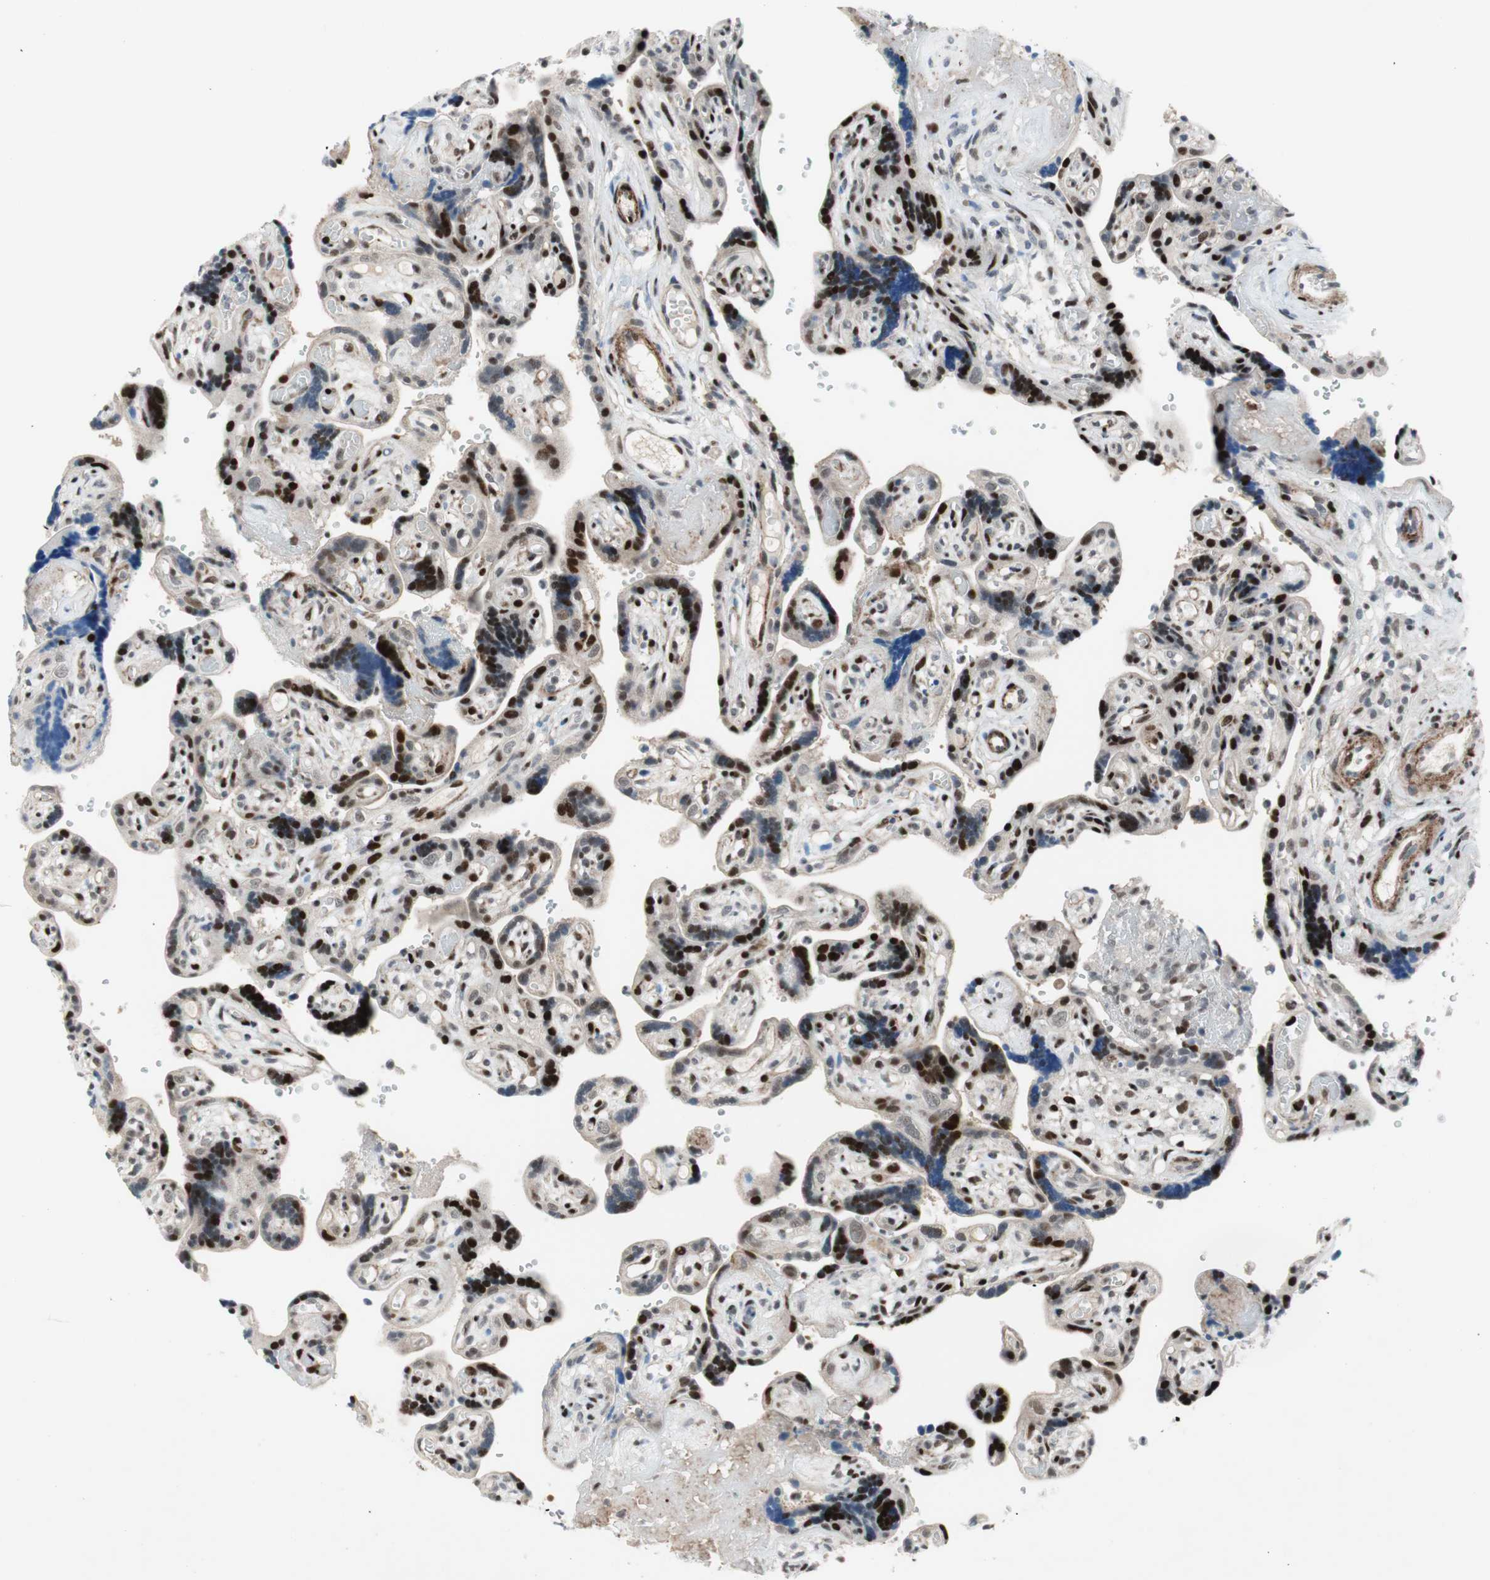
{"staining": {"intensity": "strong", "quantity": ">75%", "location": "nuclear"}, "tissue": "placenta", "cell_type": "Decidual cells", "image_type": "normal", "snomed": [{"axis": "morphology", "description": "Normal tissue, NOS"}, {"axis": "topography", "description": "Placenta"}], "caption": "IHC of benign human placenta exhibits high levels of strong nuclear positivity in about >75% of decidual cells. (DAB = brown stain, brightfield microscopy at high magnification).", "gene": "FBXO44", "patient": {"sex": "female", "age": 30}}